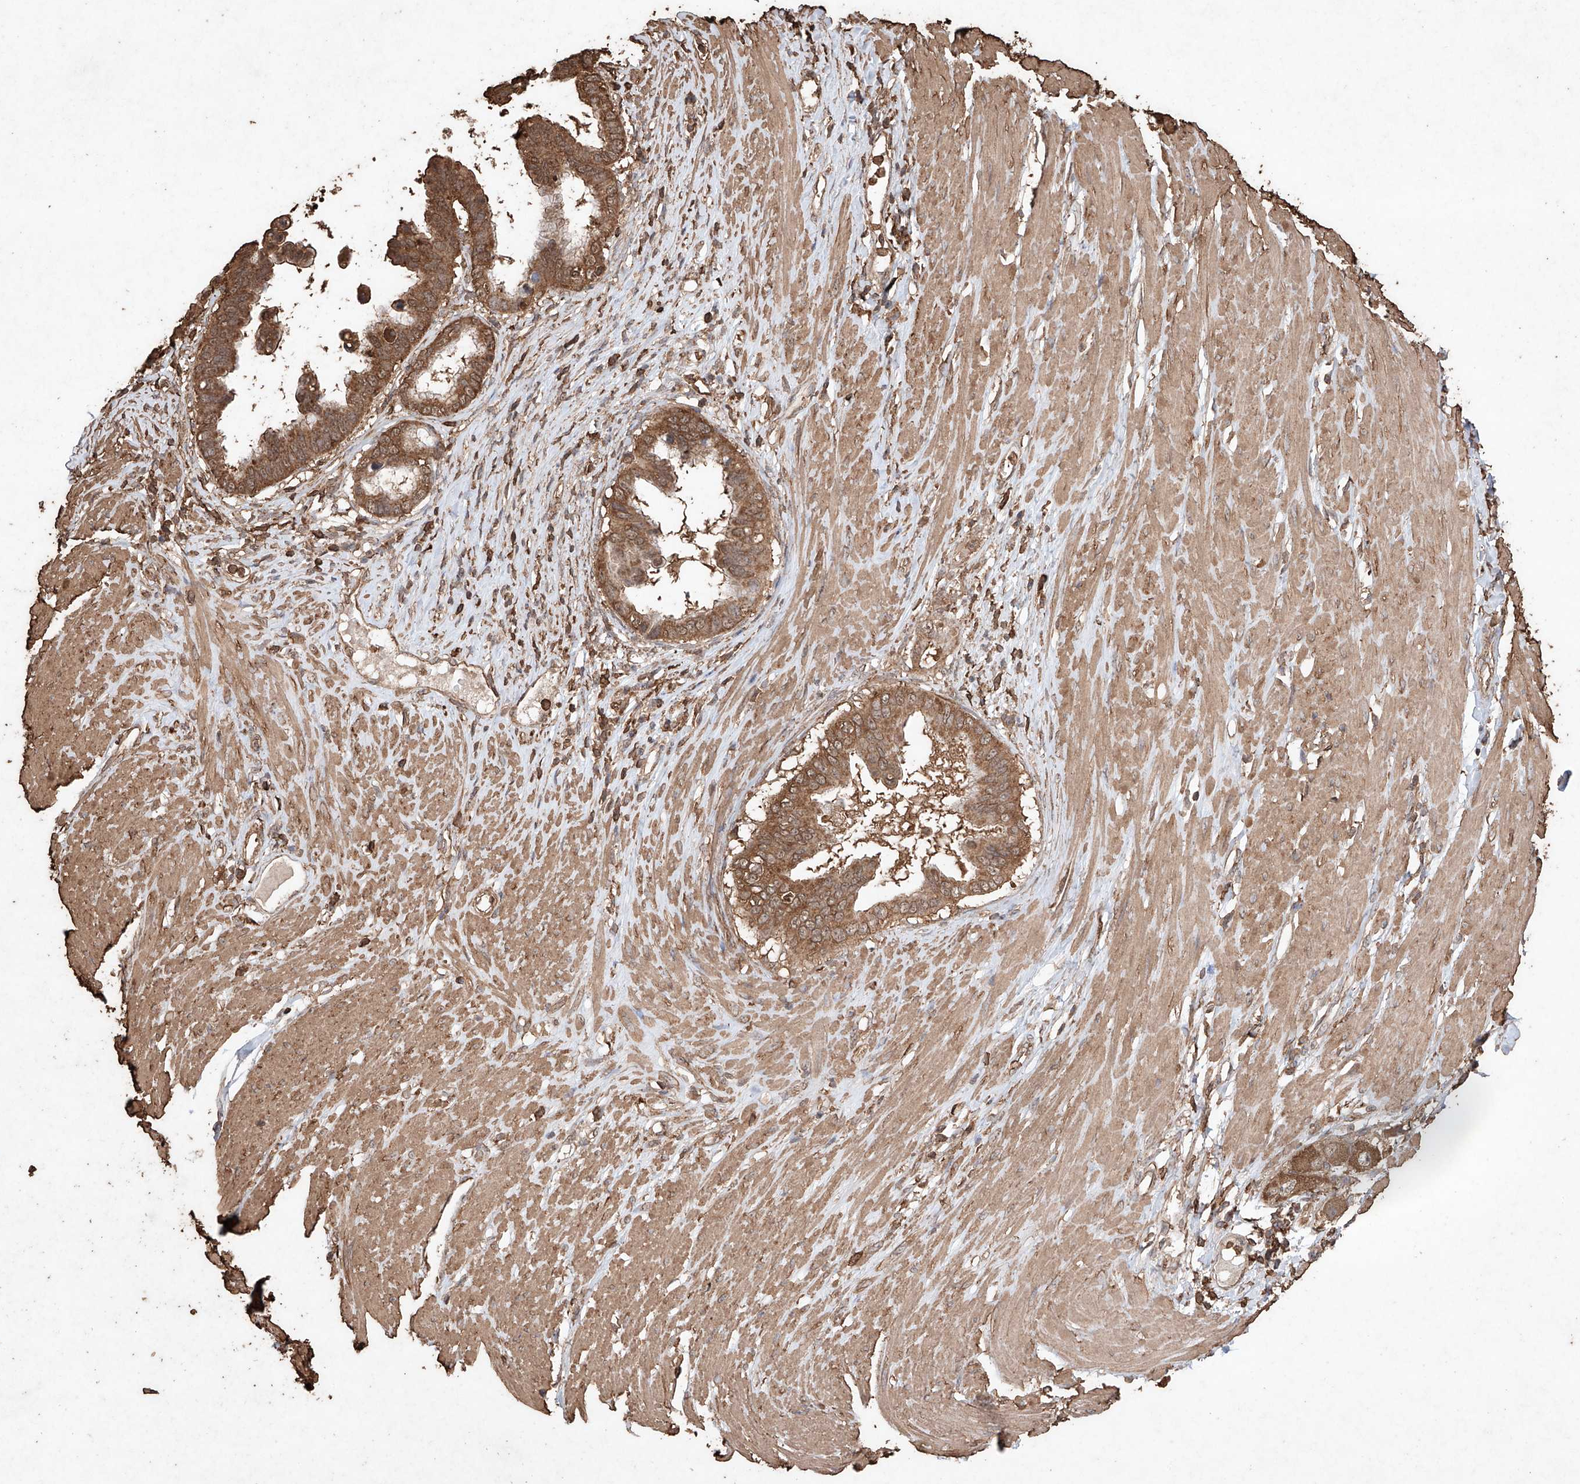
{"staining": {"intensity": "moderate", "quantity": ">75%", "location": "cytoplasmic/membranous"}, "tissue": "pancreatic cancer", "cell_type": "Tumor cells", "image_type": "cancer", "snomed": [{"axis": "morphology", "description": "Adenocarcinoma, NOS"}, {"axis": "topography", "description": "Pancreas"}], "caption": "Pancreatic adenocarcinoma tissue exhibits moderate cytoplasmic/membranous staining in about >75% of tumor cells", "gene": "M6PR", "patient": {"sex": "female", "age": 56}}